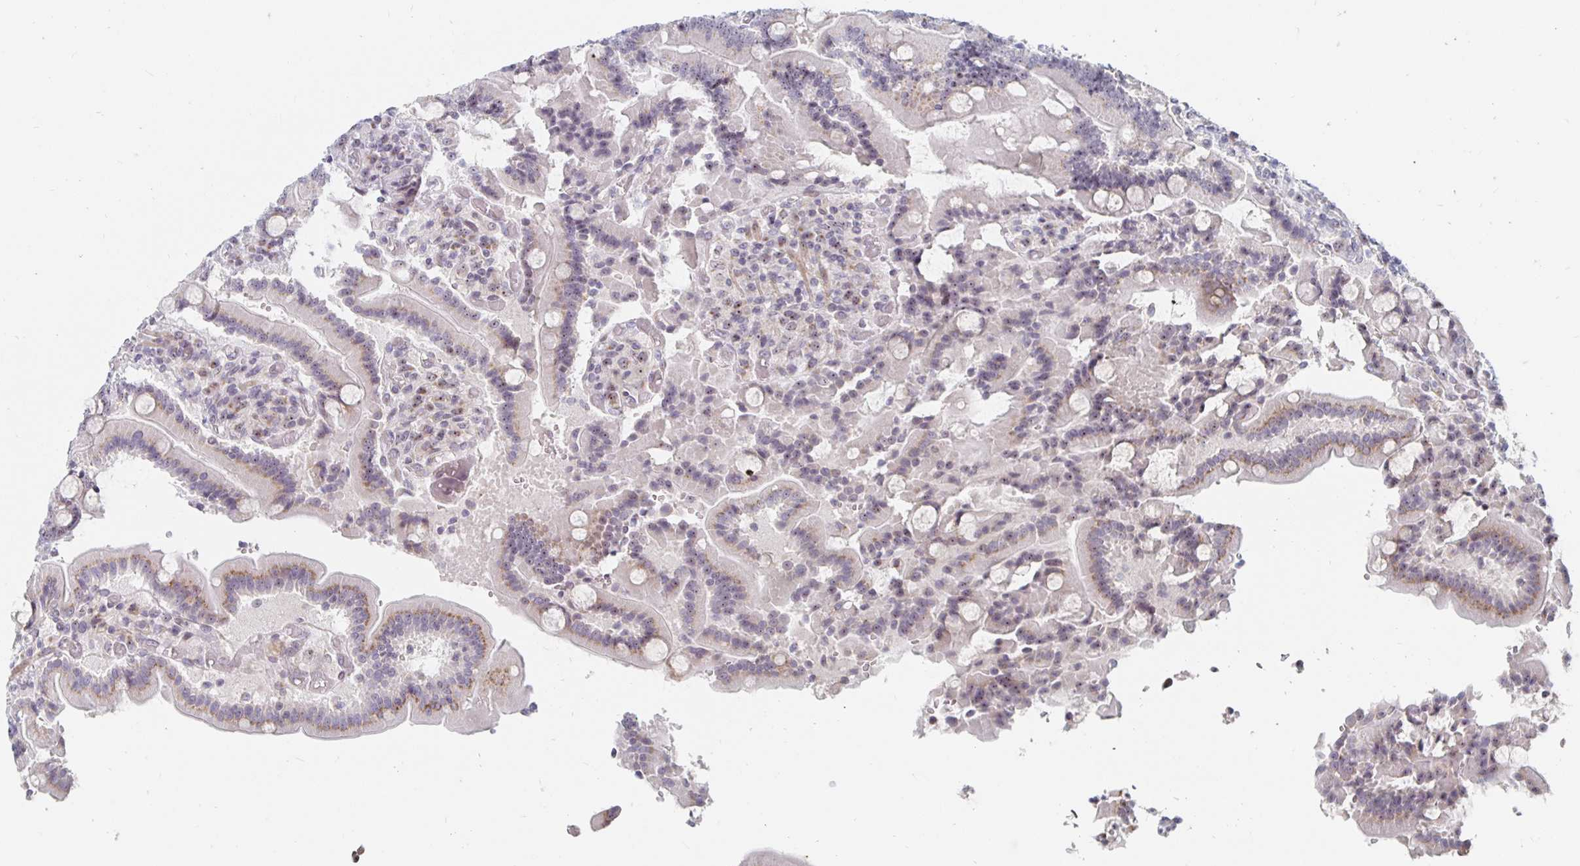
{"staining": {"intensity": "moderate", "quantity": ">75%", "location": "cytoplasmic/membranous,nuclear"}, "tissue": "duodenum", "cell_type": "Glandular cells", "image_type": "normal", "snomed": [{"axis": "morphology", "description": "Normal tissue, NOS"}, {"axis": "topography", "description": "Duodenum"}], "caption": "An image showing moderate cytoplasmic/membranous,nuclear expression in about >75% of glandular cells in normal duodenum, as visualized by brown immunohistochemical staining.", "gene": "NUP85", "patient": {"sex": "female", "age": 62}}